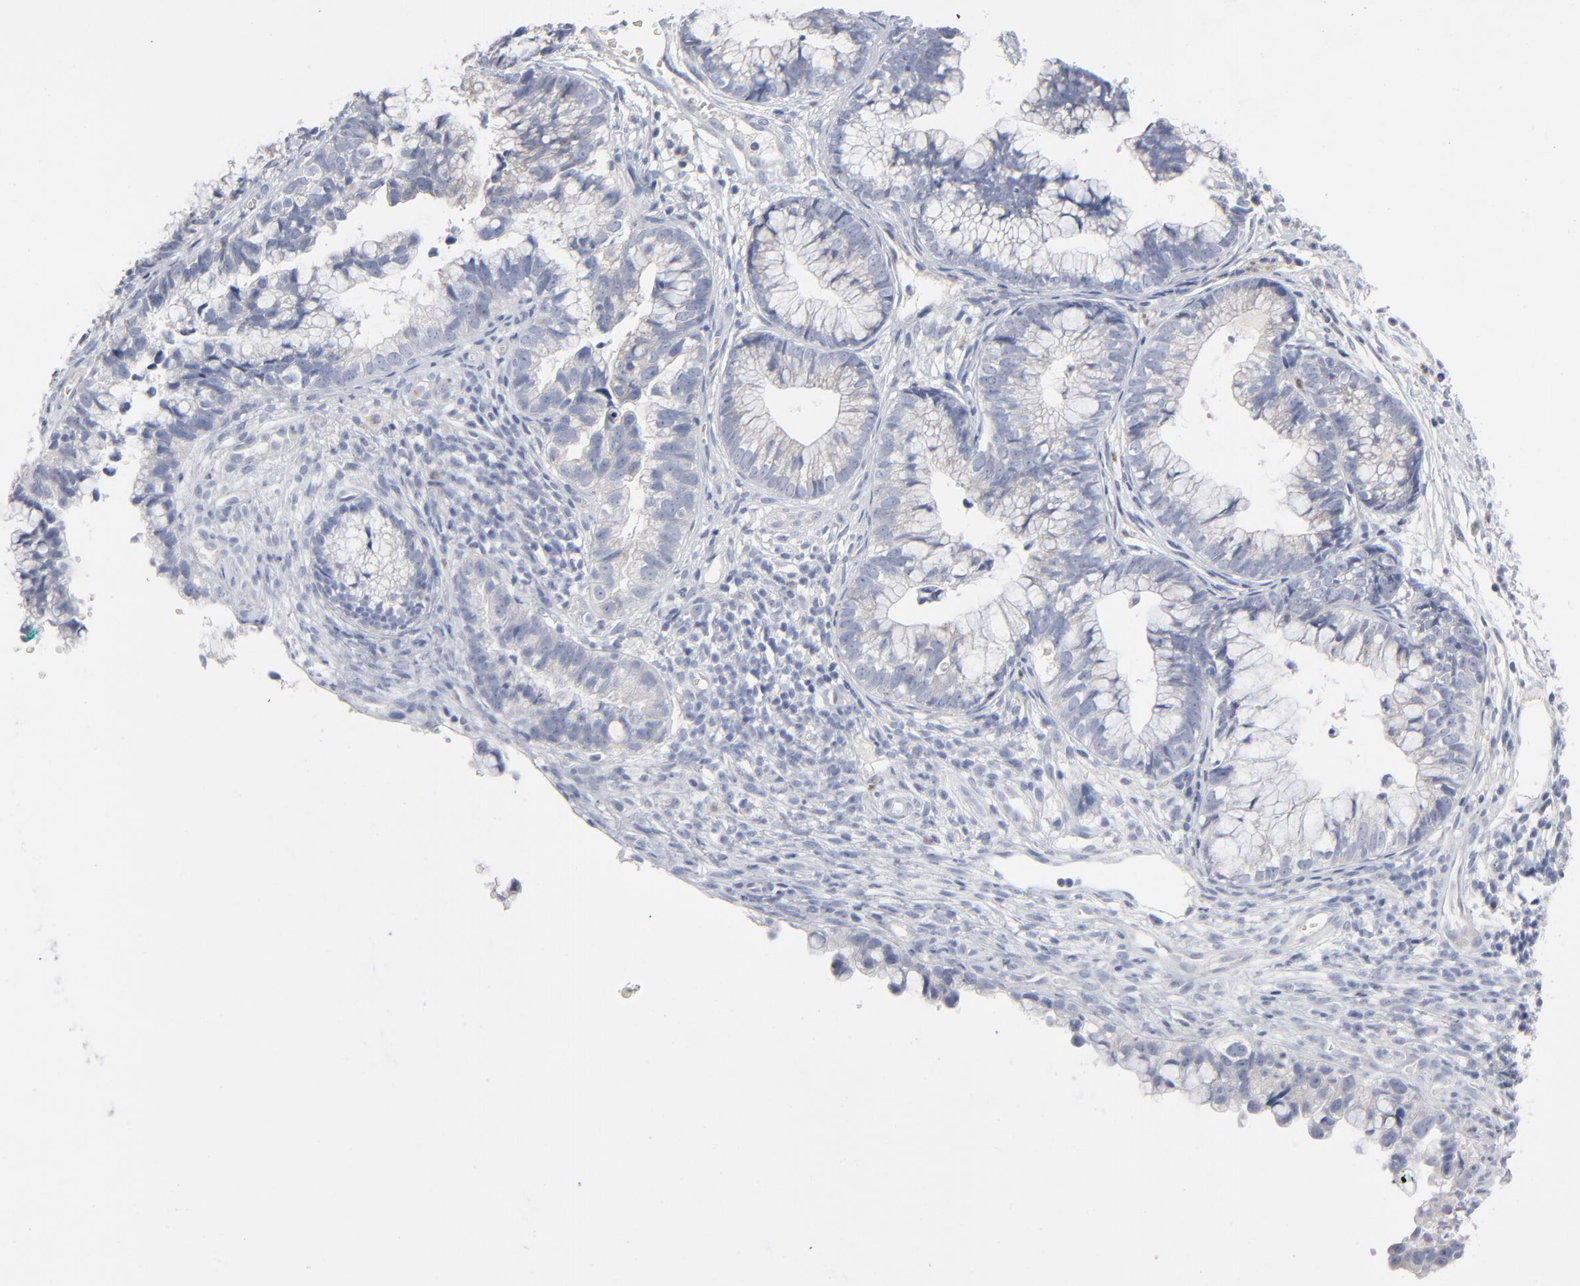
{"staining": {"intensity": "weak", "quantity": "<25%", "location": "cytoplasmic/membranous"}, "tissue": "cervical cancer", "cell_type": "Tumor cells", "image_type": "cancer", "snomed": [{"axis": "morphology", "description": "Adenocarcinoma, NOS"}, {"axis": "topography", "description": "Cervix"}], "caption": "Tumor cells show no significant expression in adenocarcinoma (cervical). (Immunohistochemistry (ihc), brightfield microscopy, high magnification).", "gene": "BID", "patient": {"sex": "female", "age": 44}}